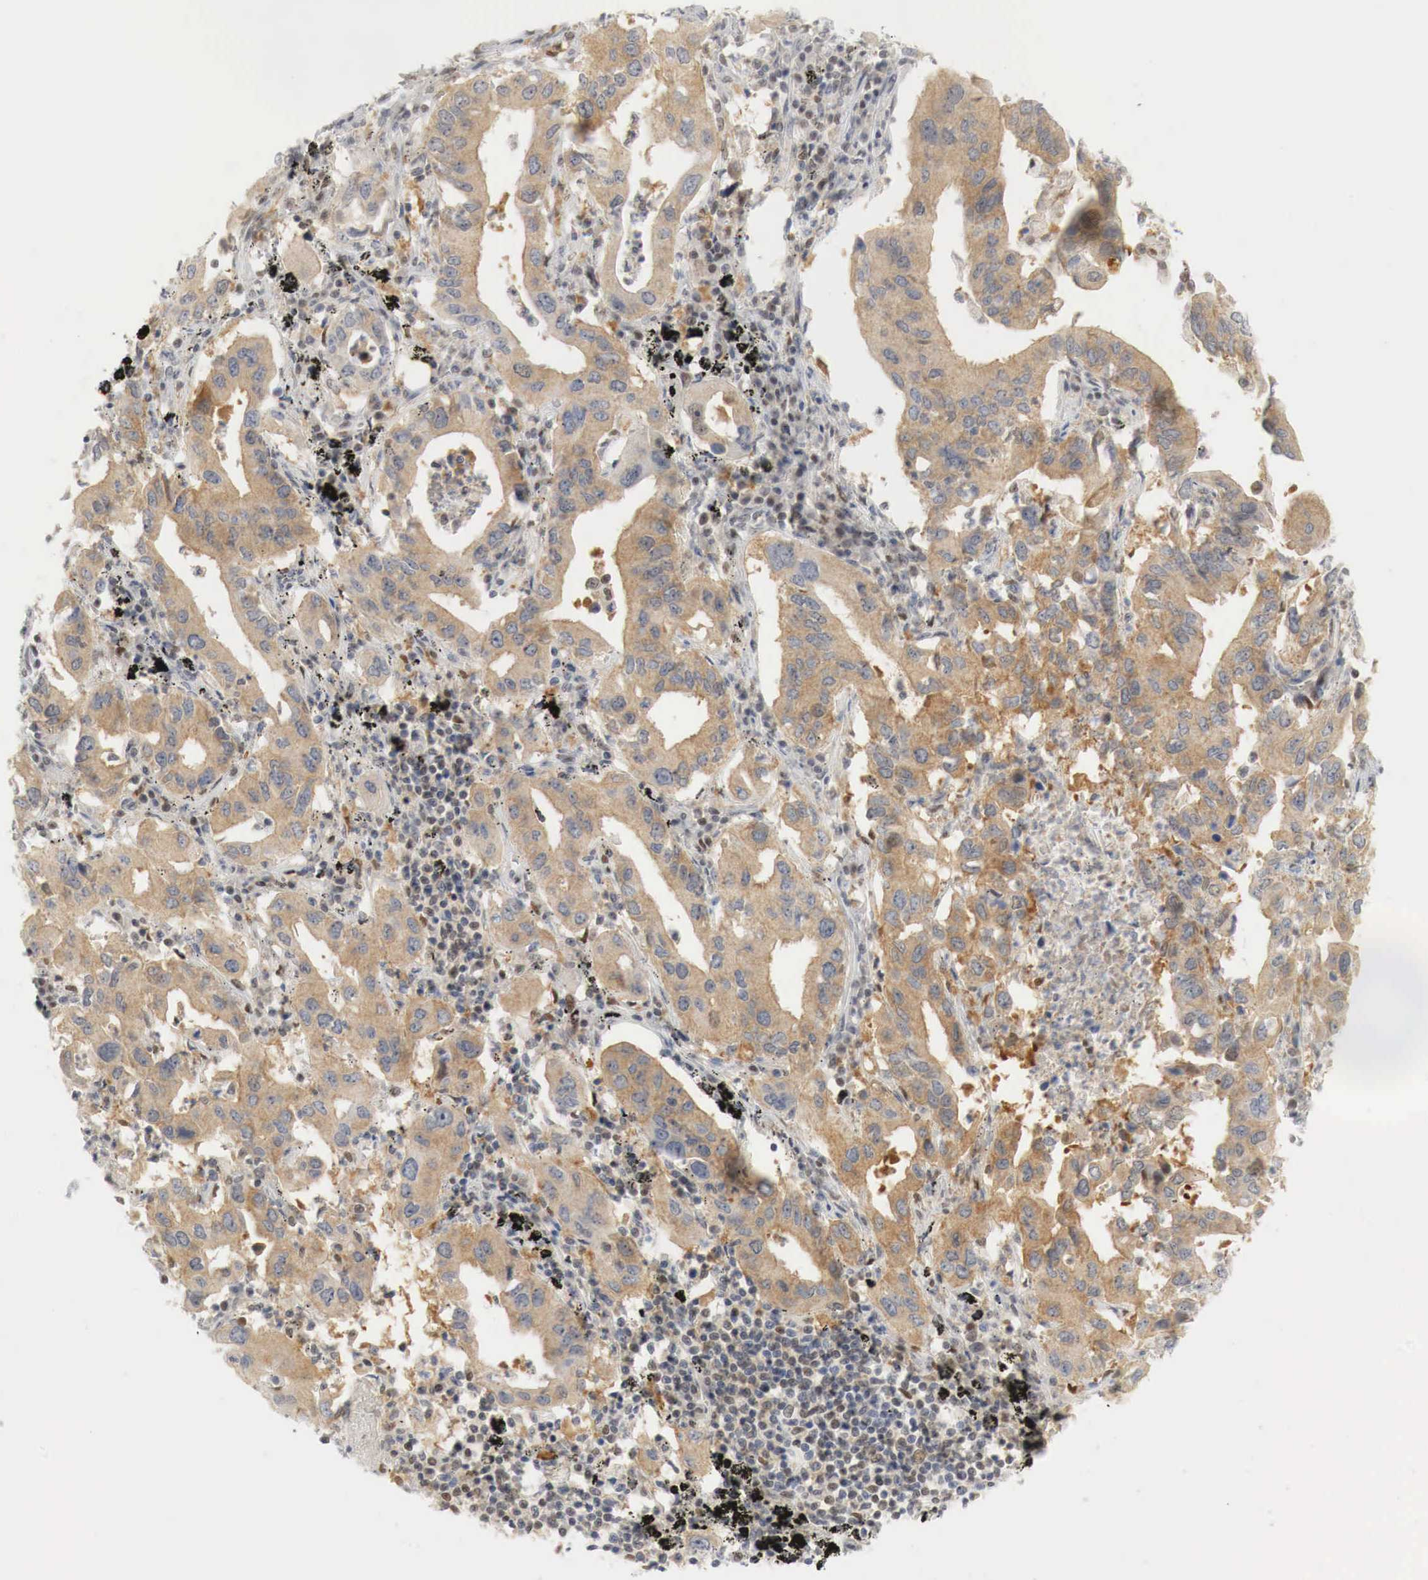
{"staining": {"intensity": "moderate", "quantity": "25%-75%", "location": "cytoplasmic/membranous,nuclear"}, "tissue": "lung cancer", "cell_type": "Tumor cells", "image_type": "cancer", "snomed": [{"axis": "morphology", "description": "Adenocarcinoma, NOS"}, {"axis": "topography", "description": "Lung"}], "caption": "Immunohistochemical staining of lung adenocarcinoma demonstrates medium levels of moderate cytoplasmic/membranous and nuclear staining in about 25%-75% of tumor cells. (IHC, brightfield microscopy, high magnification).", "gene": "MYC", "patient": {"sex": "male", "age": 48}}